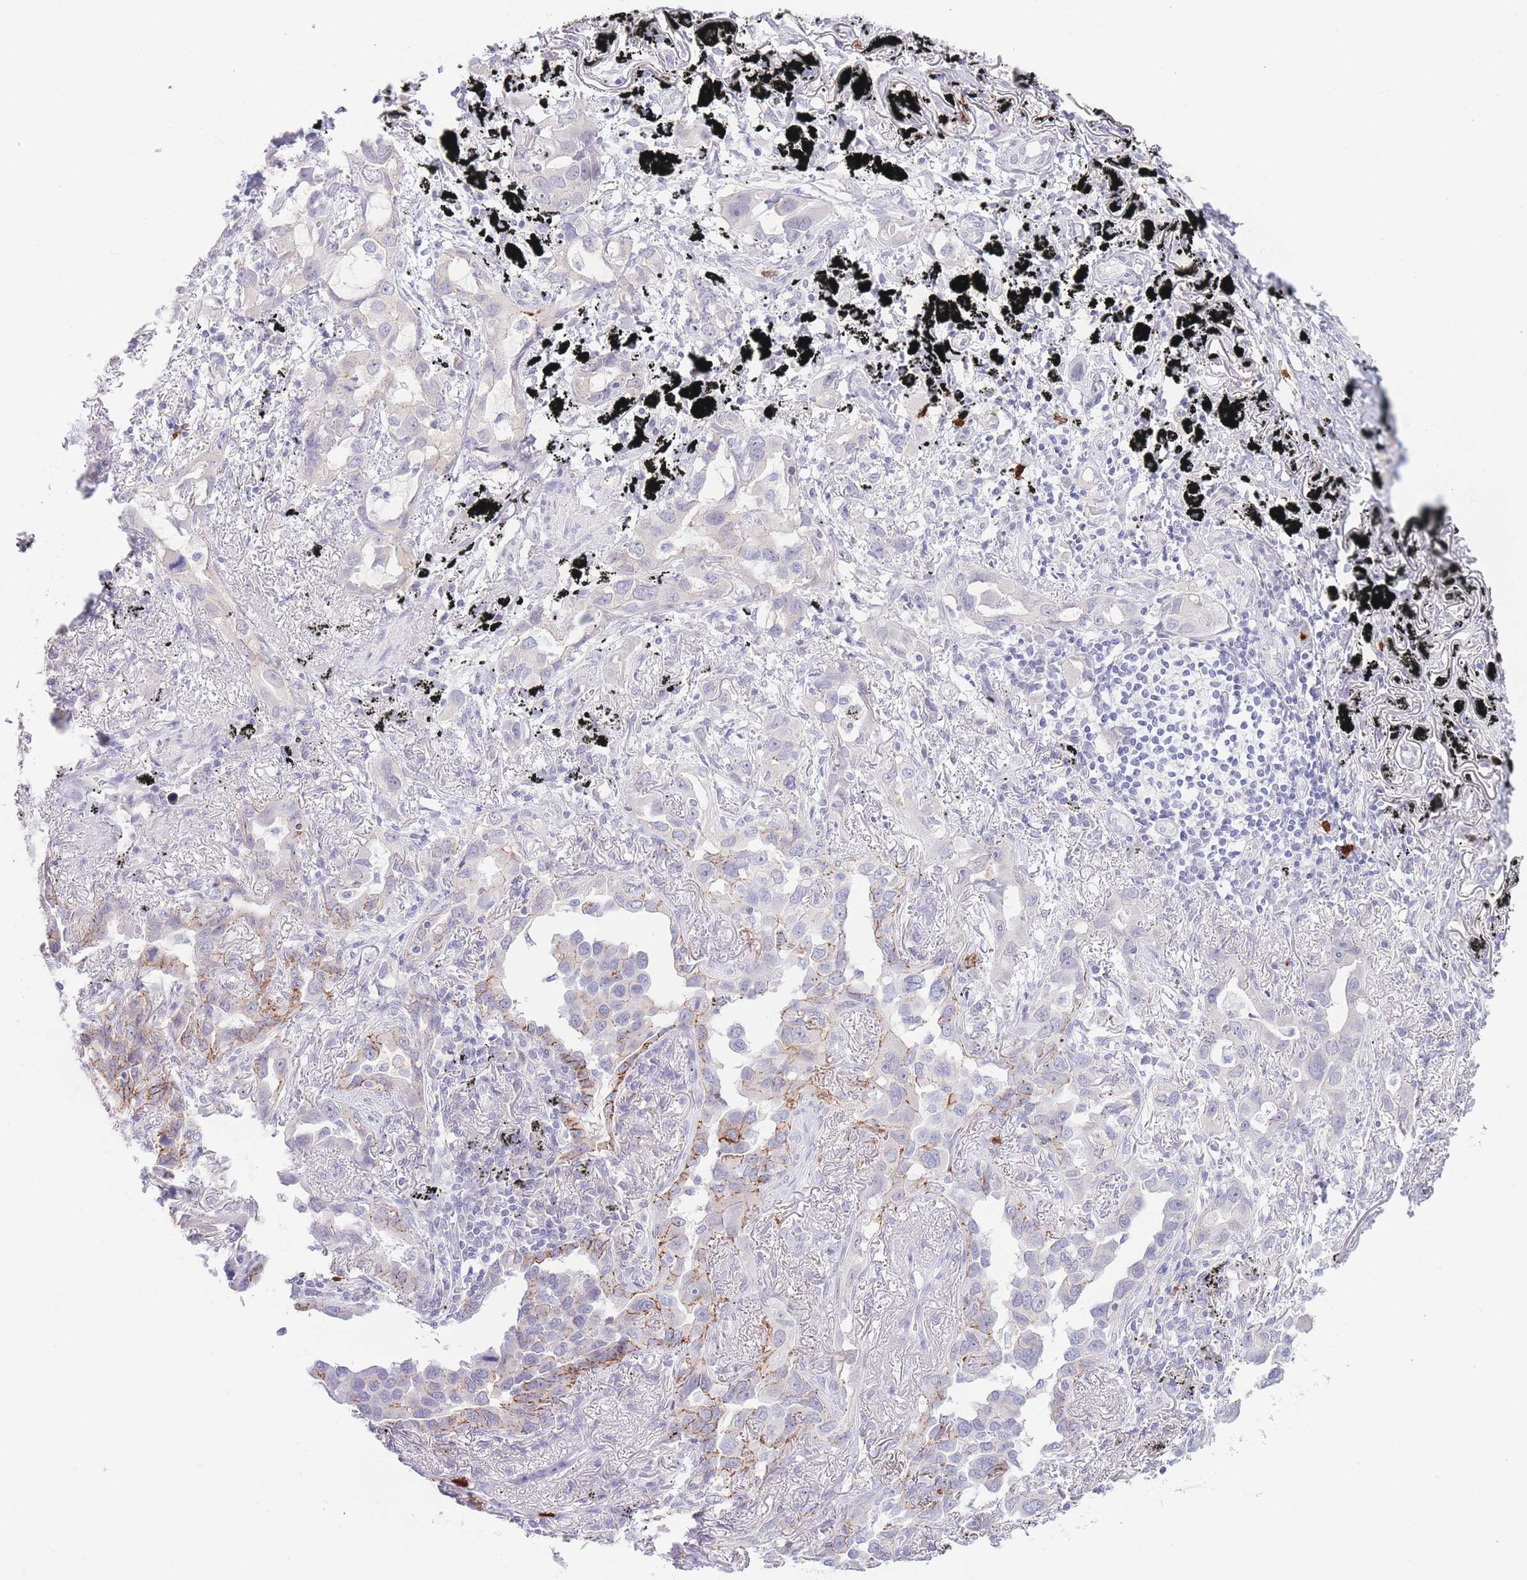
{"staining": {"intensity": "moderate", "quantity": "25%-75%", "location": "cytoplasmic/membranous"}, "tissue": "lung cancer", "cell_type": "Tumor cells", "image_type": "cancer", "snomed": [{"axis": "morphology", "description": "Adenocarcinoma, NOS"}, {"axis": "topography", "description": "Lung"}], "caption": "High-magnification brightfield microscopy of adenocarcinoma (lung) stained with DAB (3,3'-diaminobenzidine) (brown) and counterstained with hematoxylin (blue). tumor cells exhibit moderate cytoplasmic/membranous positivity is present in approximately25%-75% of cells.", "gene": "LCLAT1", "patient": {"sex": "male", "age": 67}}